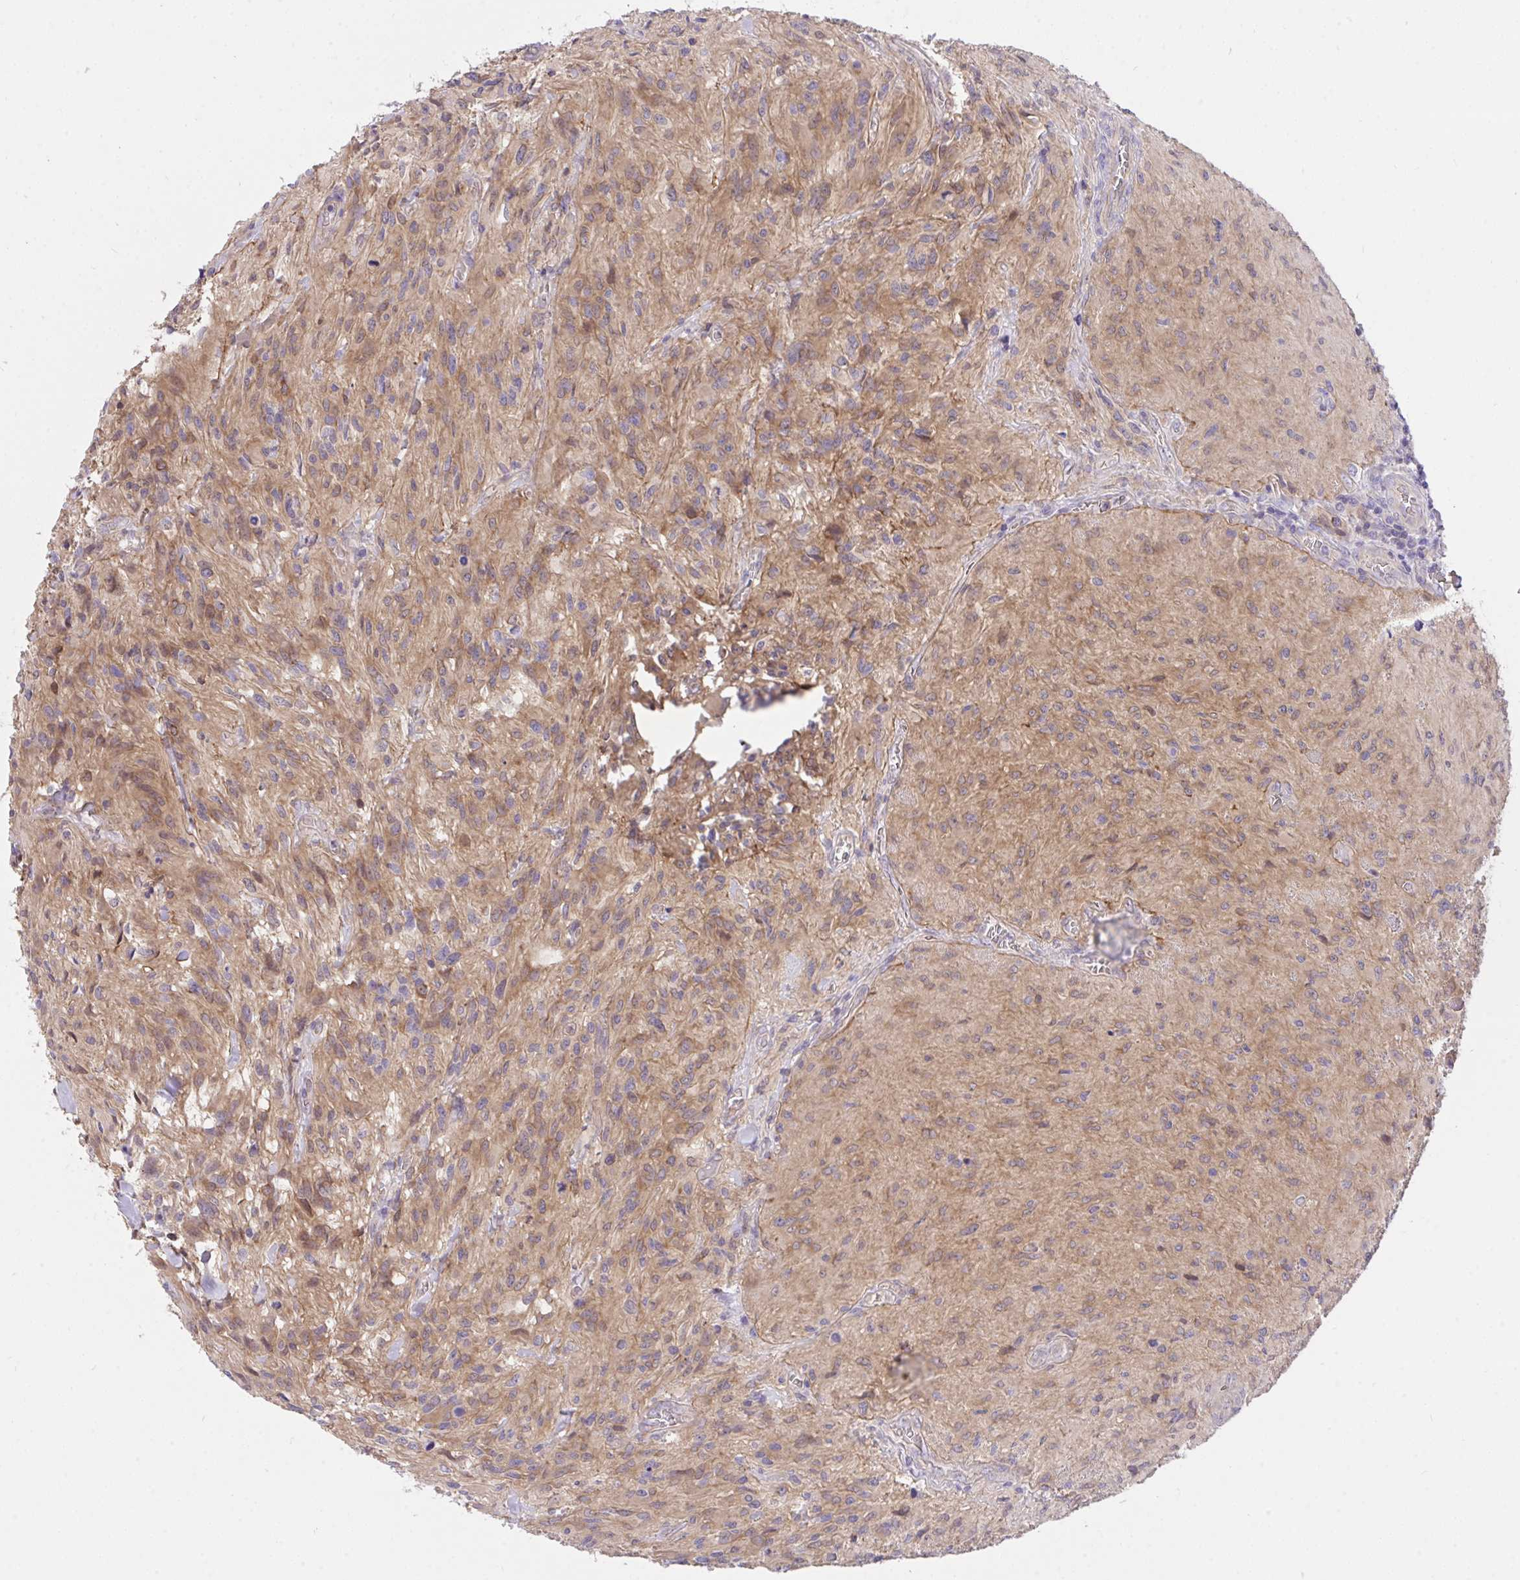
{"staining": {"intensity": "moderate", "quantity": ">75%", "location": "cytoplasmic/membranous"}, "tissue": "glioma", "cell_type": "Tumor cells", "image_type": "cancer", "snomed": [{"axis": "morphology", "description": "Glioma, malignant, High grade"}, {"axis": "topography", "description": "Brain"}], "caption": "Glioma was stained to show a protein in brown. There is medium levels of moderate cytoplasmic/membranous positivity in approximately >75% of tumor cells.", "gene": "TLN2", "patient": {"sex": "male", "age": 47}}